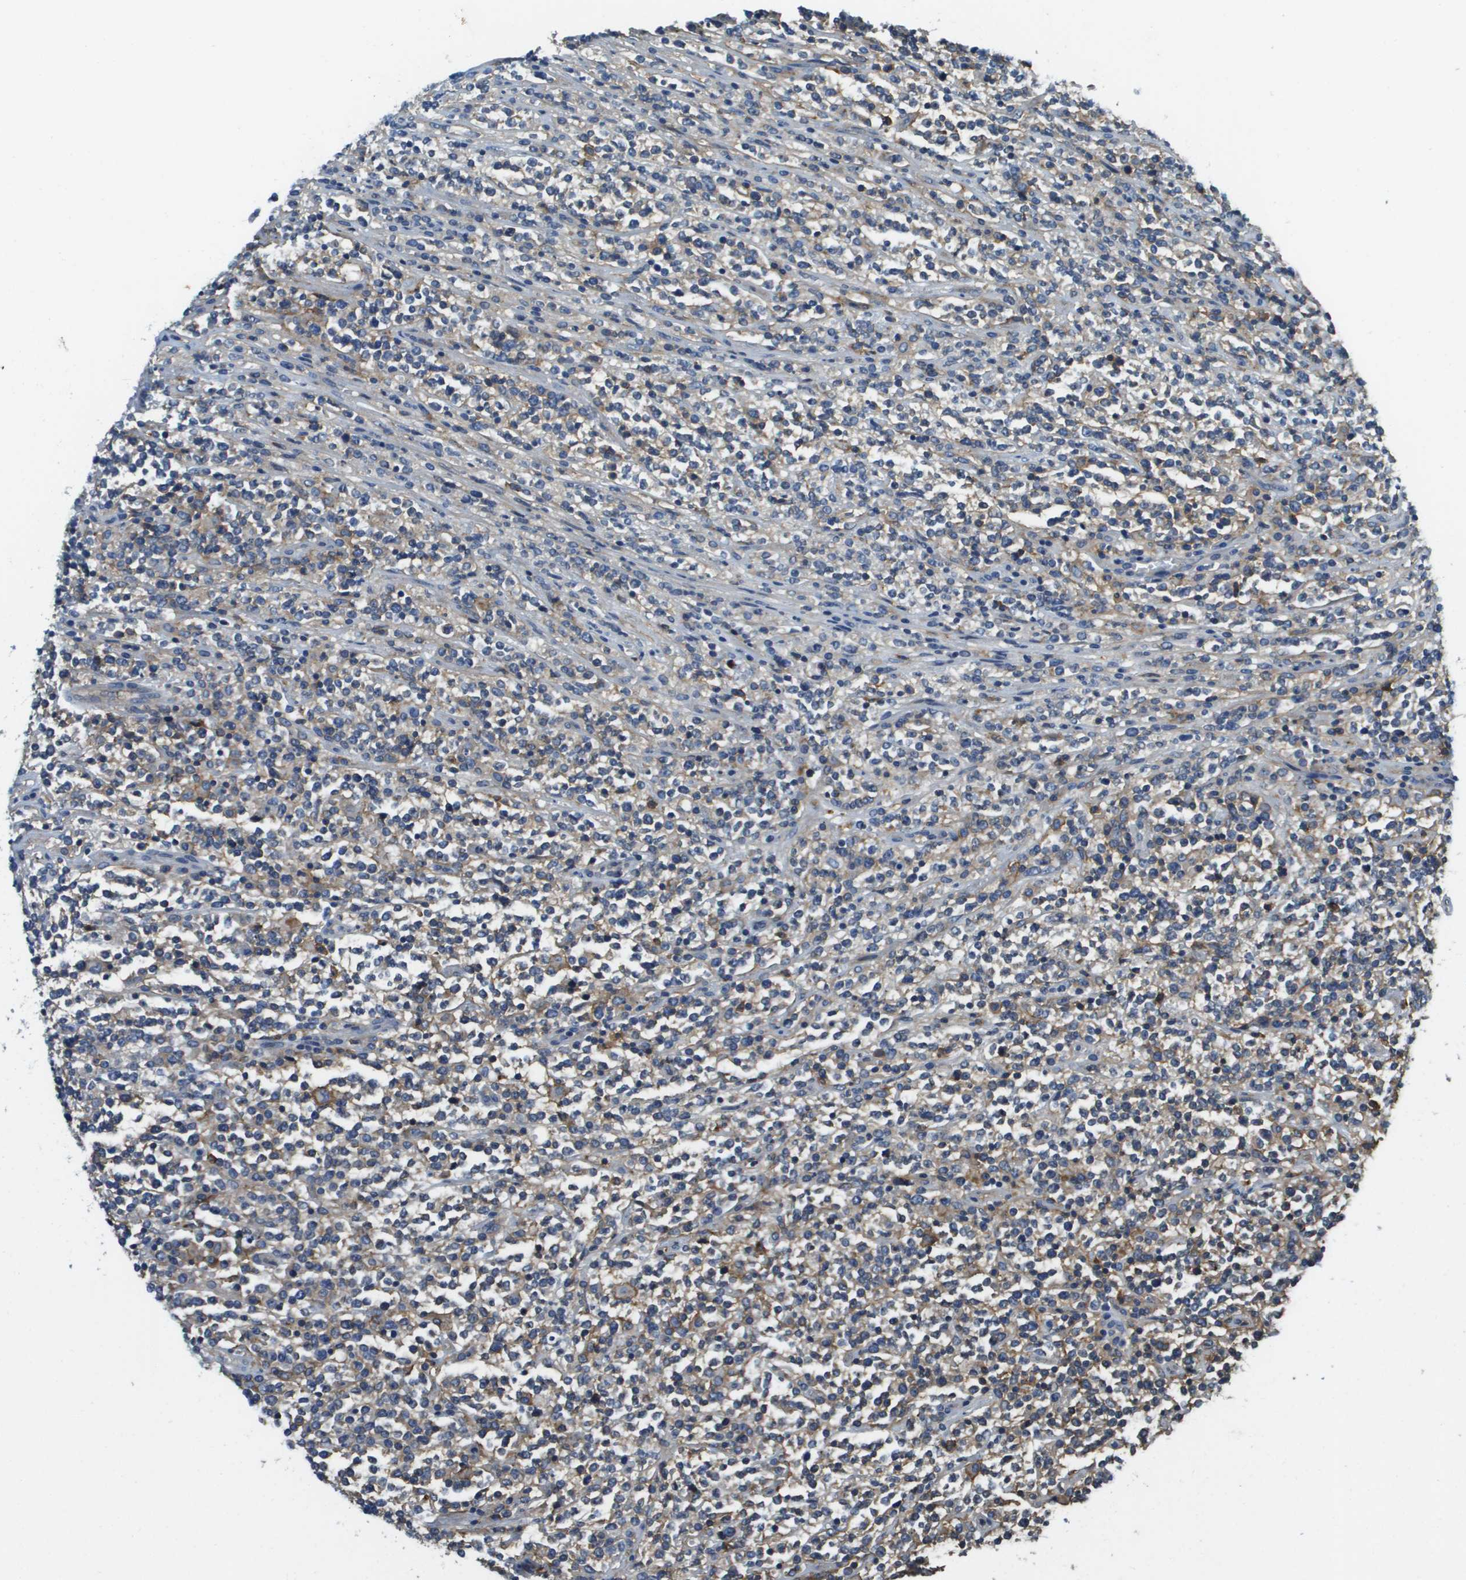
{"staining": {"intensity": "weak", "quantity": "<25%", "location": "cytoplasmic/membranous"}, "tissue": "lymphoma", "cell_type": "Tumor cells", "image_type": "cancer", "snomed": [{"axis": "morphology", "description": "Malignant lymphoma, non-Hodgkin's type, High grade"}, {"axis": "topography", "description": "Soft tissue"}], "caption": "Tumor cells show no significant positivity in lymphoma.", "gene": "SLC16A3", "patient": {"sex": "male", "age": 18}}